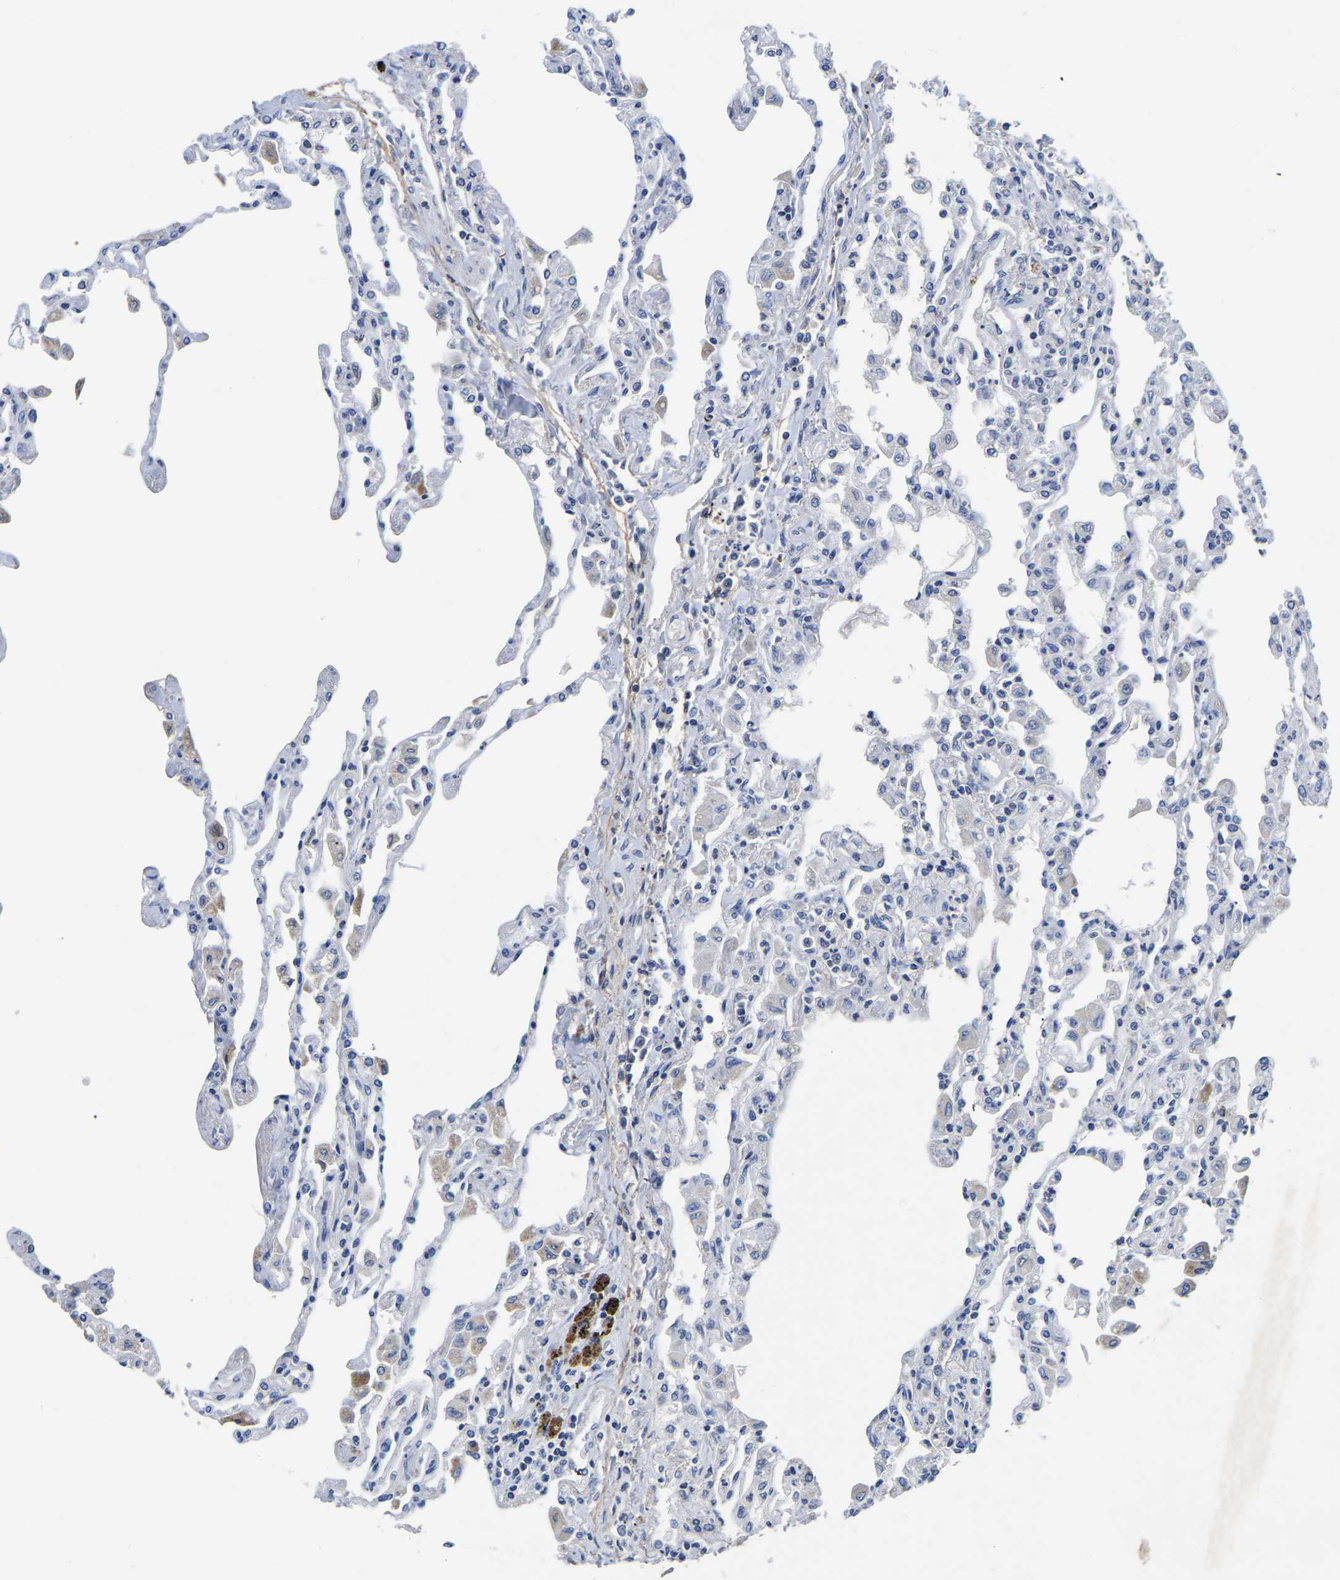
{"staining": {"intensity": "negative", "quantity": "none", "location": "none"}, "tissue": "lung", "cell_type": "Alveolar cells", "image_type": "normal", "snomed": [{"axis": "morphology", "description": "Normal tissue, NOS"}, {"axis": "topography", "description": "Bronchus"}, {"axis": "topography", "description": "Lung"}], "caption": "This is a image of immunohistochemistry staining of benign lung, which shows no expression in alveolar cells. (Brightfield microscopy of DAB (3,3'-diaminobenzidine) IHC at high magnification).", "gene": "FGD5", "patient": {"sex": "female", "age": 49}}